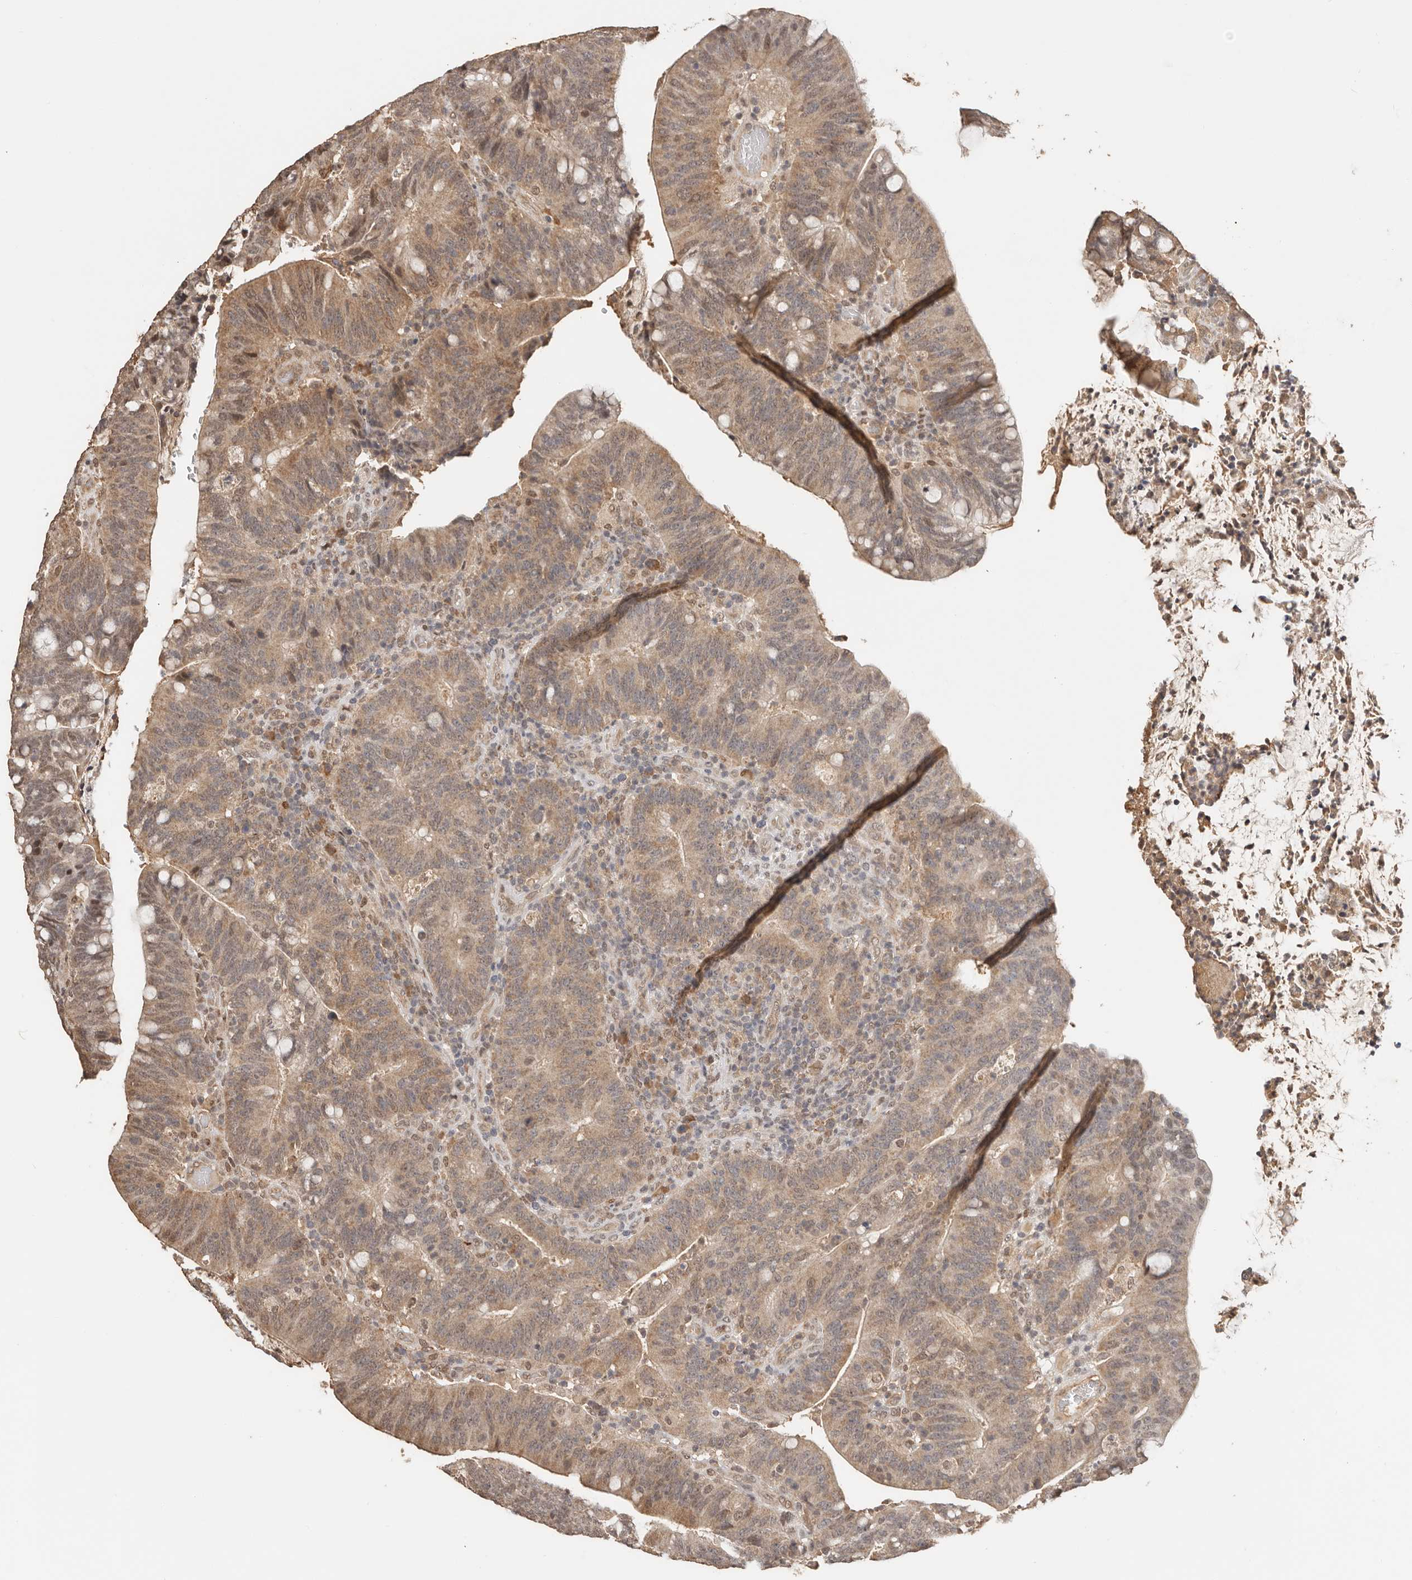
{"staining": {"intensity": "moderate", "quantity": ">75%", "location": "cytoplasmic/membranous,nuclear"}, "tissue": "colorectal cancer", "cell_type": "Tumor cells", "image_type": "cancer", "snomed": [{"axis": "morphology", "description": "Adenocarcinoma, NOS"}, {"axis": "topography", "description": "Colon"}], "caption": "Immunohistochemistry (IHC) image of neoplastic tissue: human colorectal cancer (adenocarcinoma) stained using immunohistochemistry shows medium levels of moderate protein expression localized specifically in the cytoplasmic/membranous and nuclear of tumor cells, appearing as a cytoplasmic/membranous and nuclear brown color.", "gene": "SEC14L1", "patient": {"sex": "female", "age": 66}}